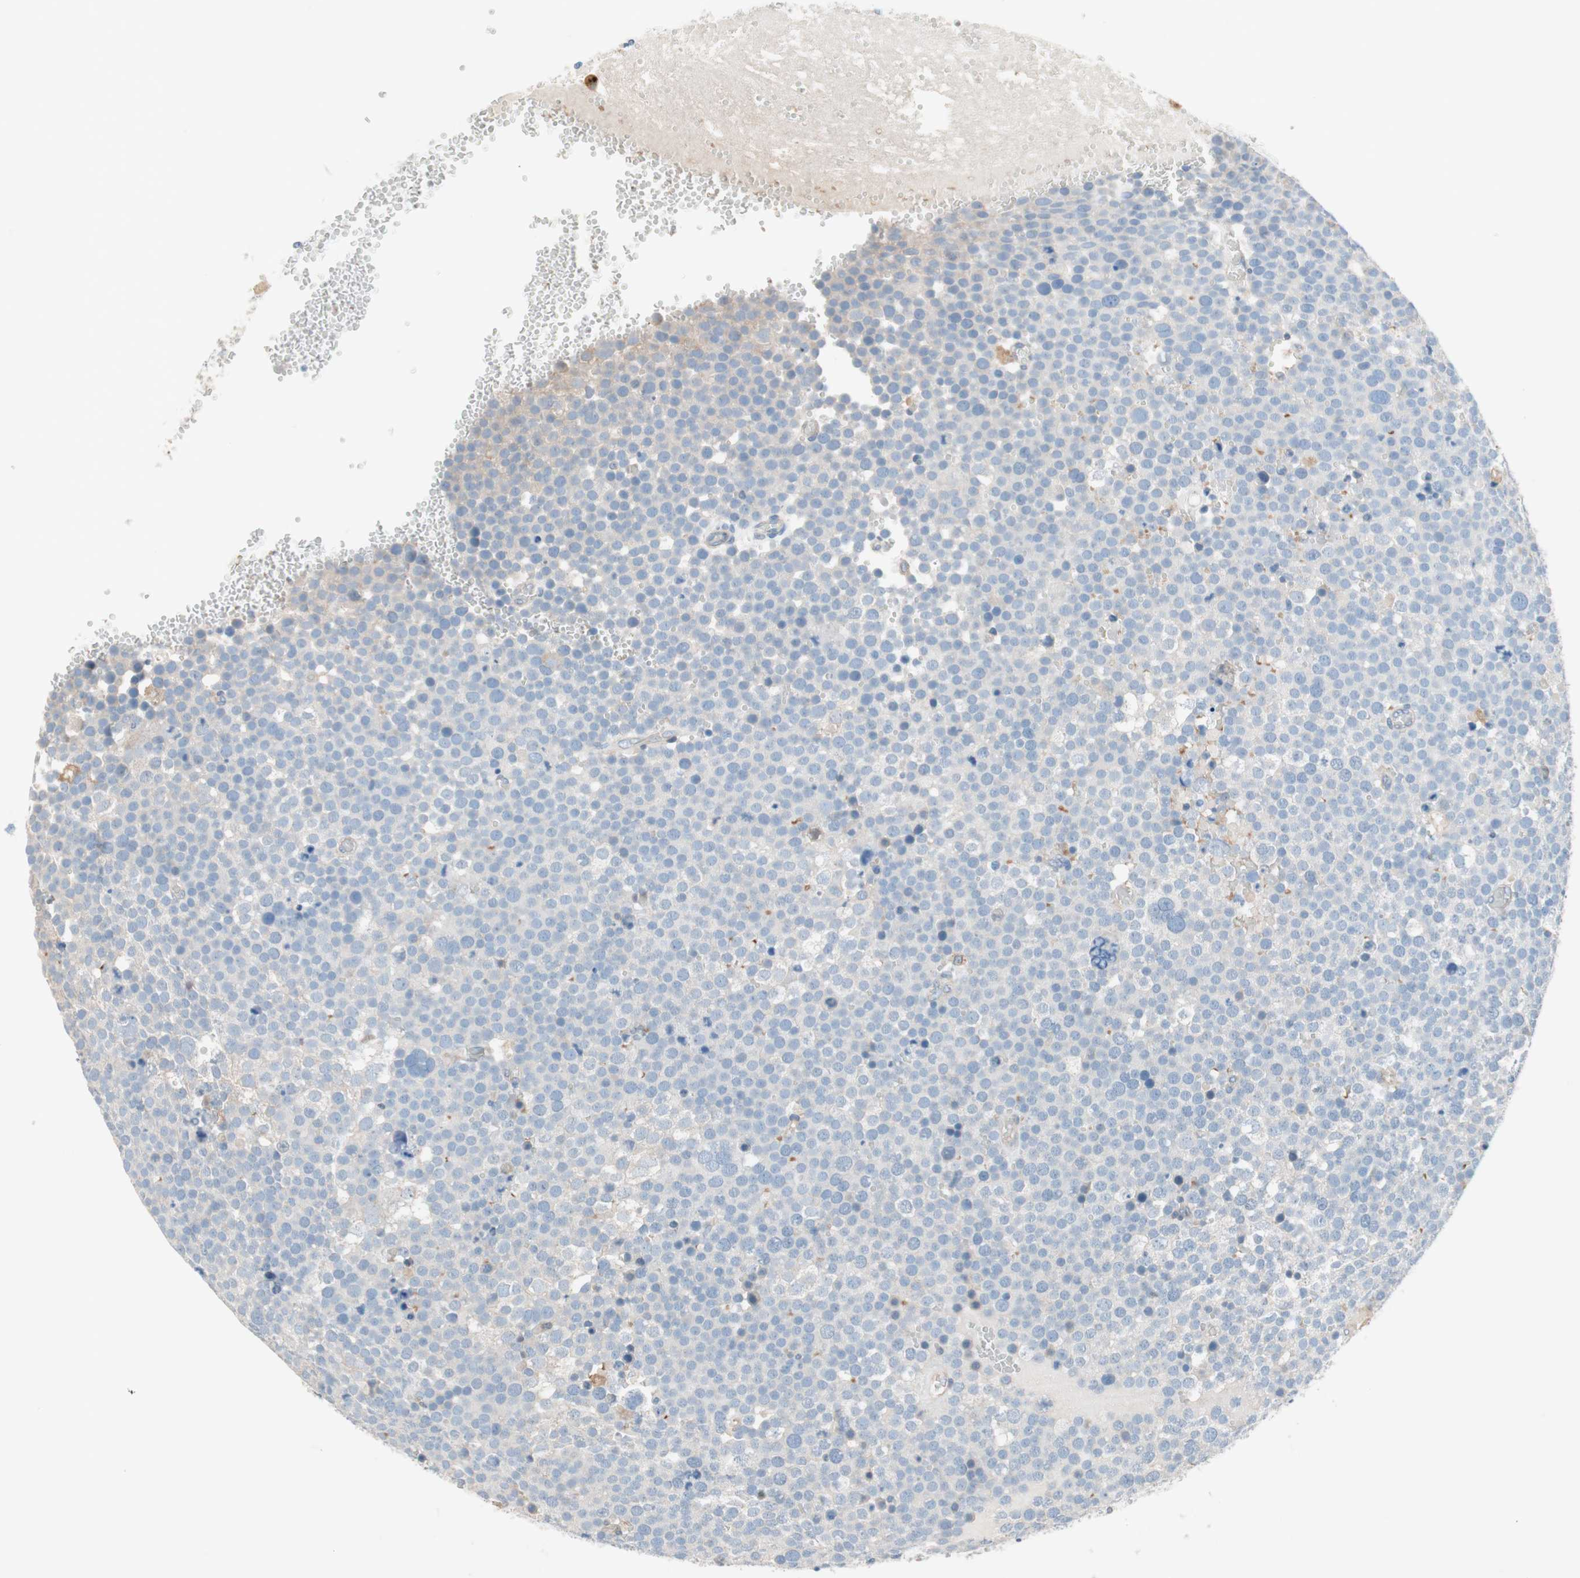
{"staining": {"intensity": "negative", "quantity": "none", "location": "none"}, "tissue": "testis cancer", "cell_type": "Tumor cells", "image_type": "cancer", "snomed": [{"axis": "morphology", "description": "Seminoma, NOS"}, {"axis": "topography", "description": "Testis"}], "caption": "Immunohistochemical staining of testis cancer reveals no significant positivity in tumor cells. Brightfield microscopy of immunohistochemistry (IHC) stained with DAB (3,3'-diaminobenzidine) (brown) and hematoxylin (blue), captured at high magnification.", "gene": "GLUL", "patient": {"sex": "male", "age": 71}}